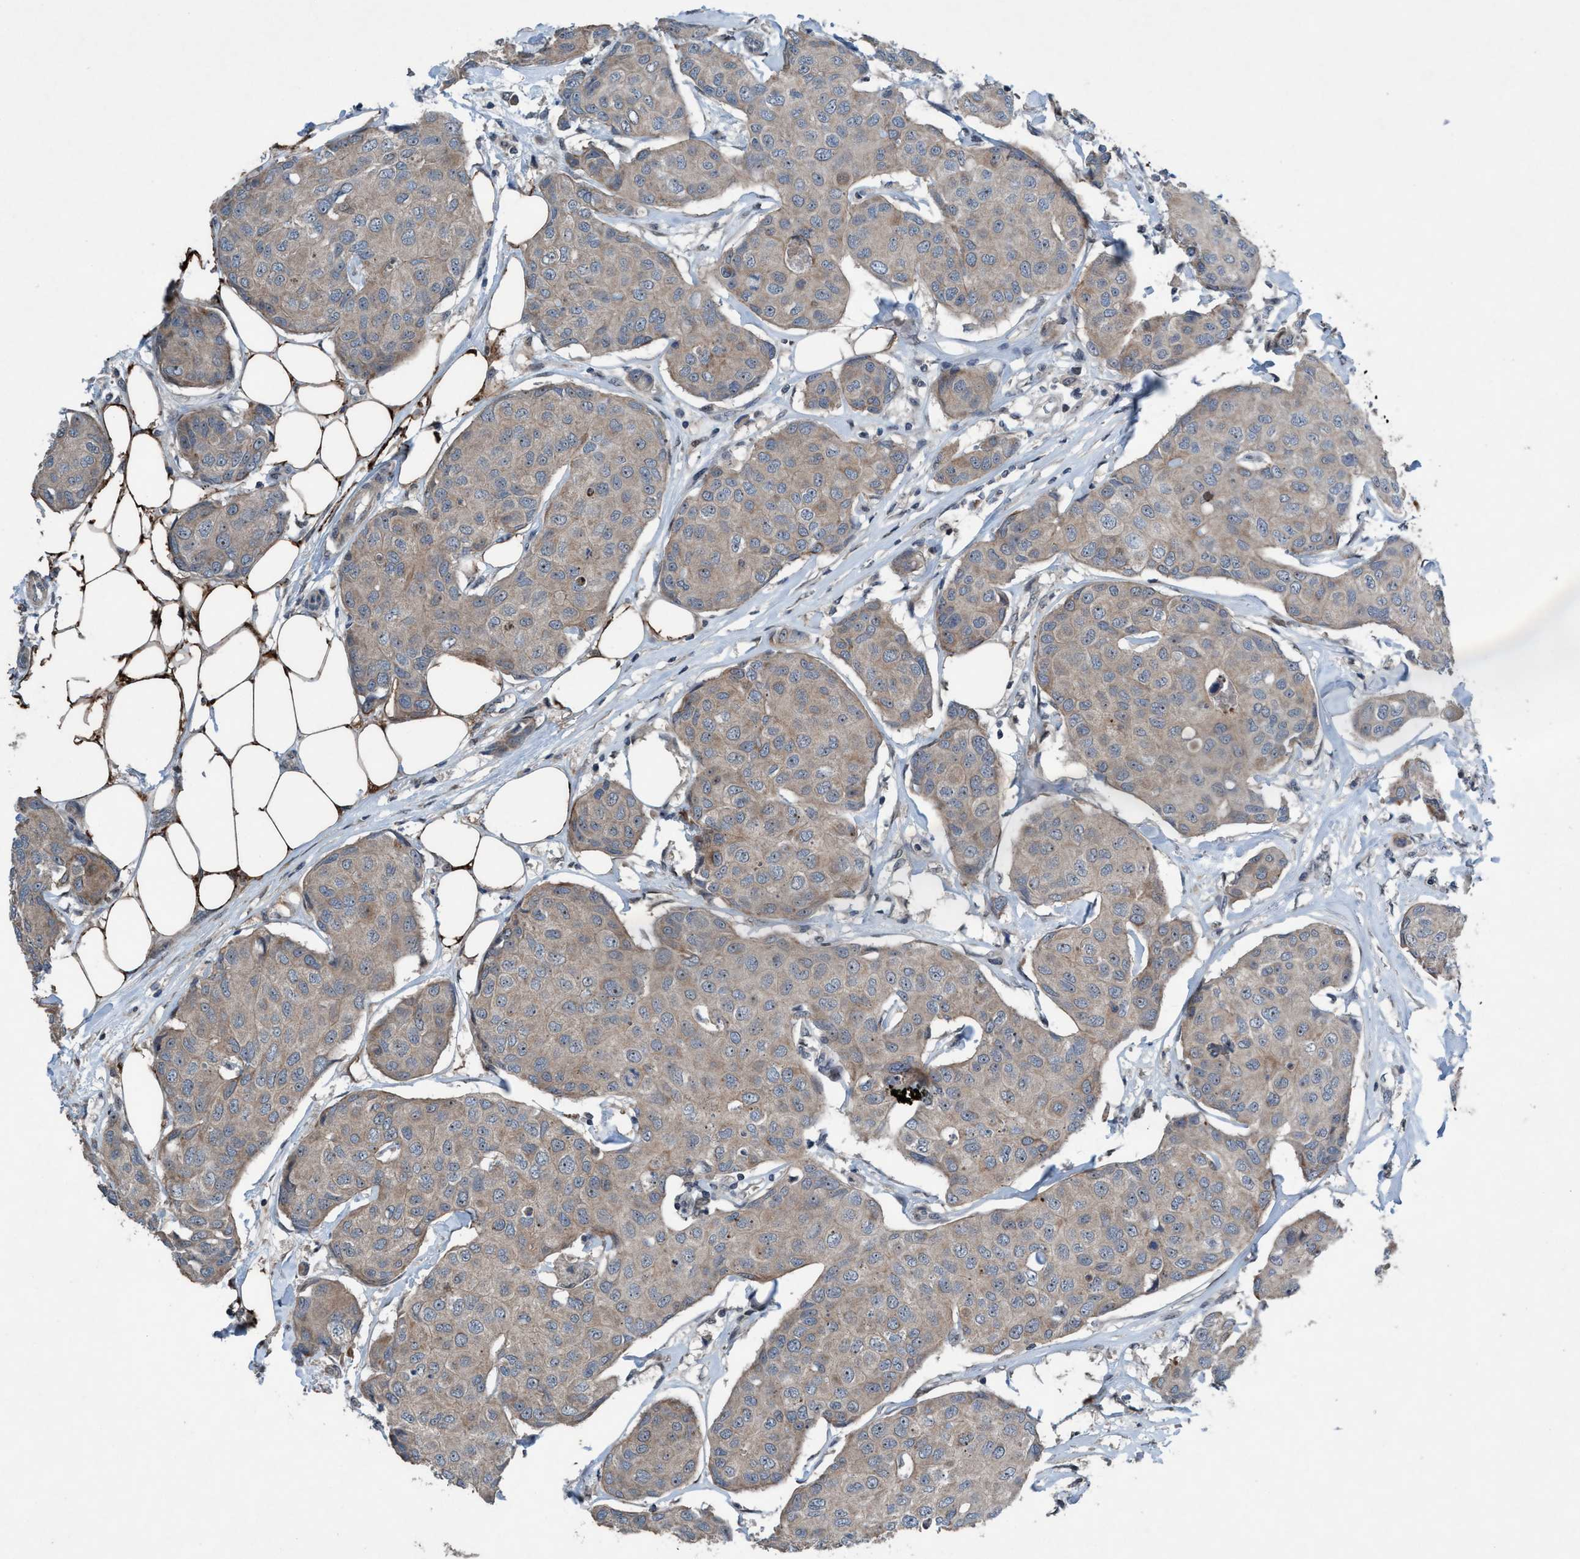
{"staining": {"intensity": "weak", "quantity": ">75%", "location": "cytoplasmic/membranous"}, "tissue": "breast cancer", "cell_type": "Tumor cells", "image_type": "cancer", "snomed": [{"axis": "morphology", "description": "Duct carcinoma"}, {"axis": "topography", "description": "Breast"}], "caption": "A micrograph of human invasive ductal carcinoma (breast) stained for a protein displays weak cytoplasmic/membranous brown staining in tumor cells.", "gene": "NISCH", "patient": {"sex": "female", "age": 80}}